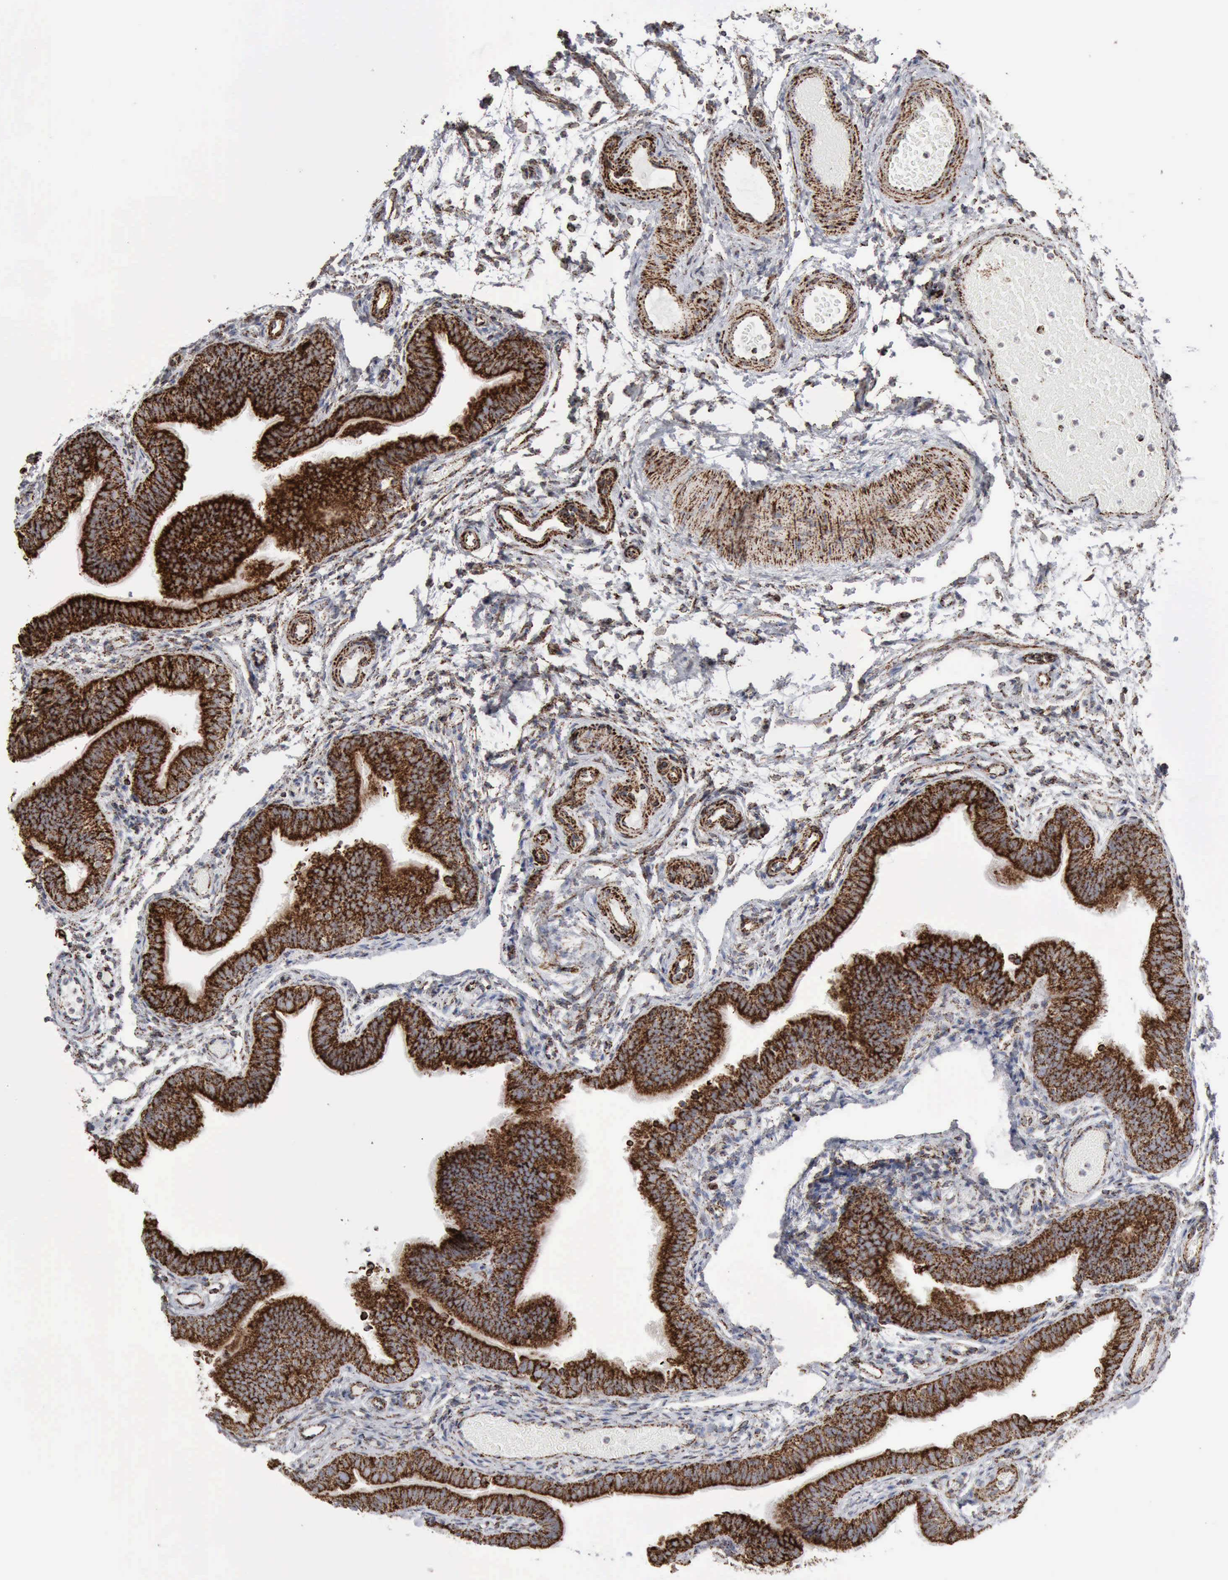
{"staining": {"intensity": "strong", "quantity": ">75%", "location": "cytoplasmic/membranous"}, "tissue": "fallopian tube", "cell_type": "Glandular cells", "image_type": "normal", "snomed": [{"axis": "morphology", "description": "Normal tissue, NOS"}, {"axis": "morphology", "description": "Dermoid, NOS"}, {"axis": "topography", "description": "Fallopian tube"}], "caption": "Immunohistochemical staining of normal human fallopian tube shows strong cytoplasmic/membranous protein expression in approximately >75% of glandular cells.", "gene": "ACO2", "patient": {"sex": "female", "age": 33}}